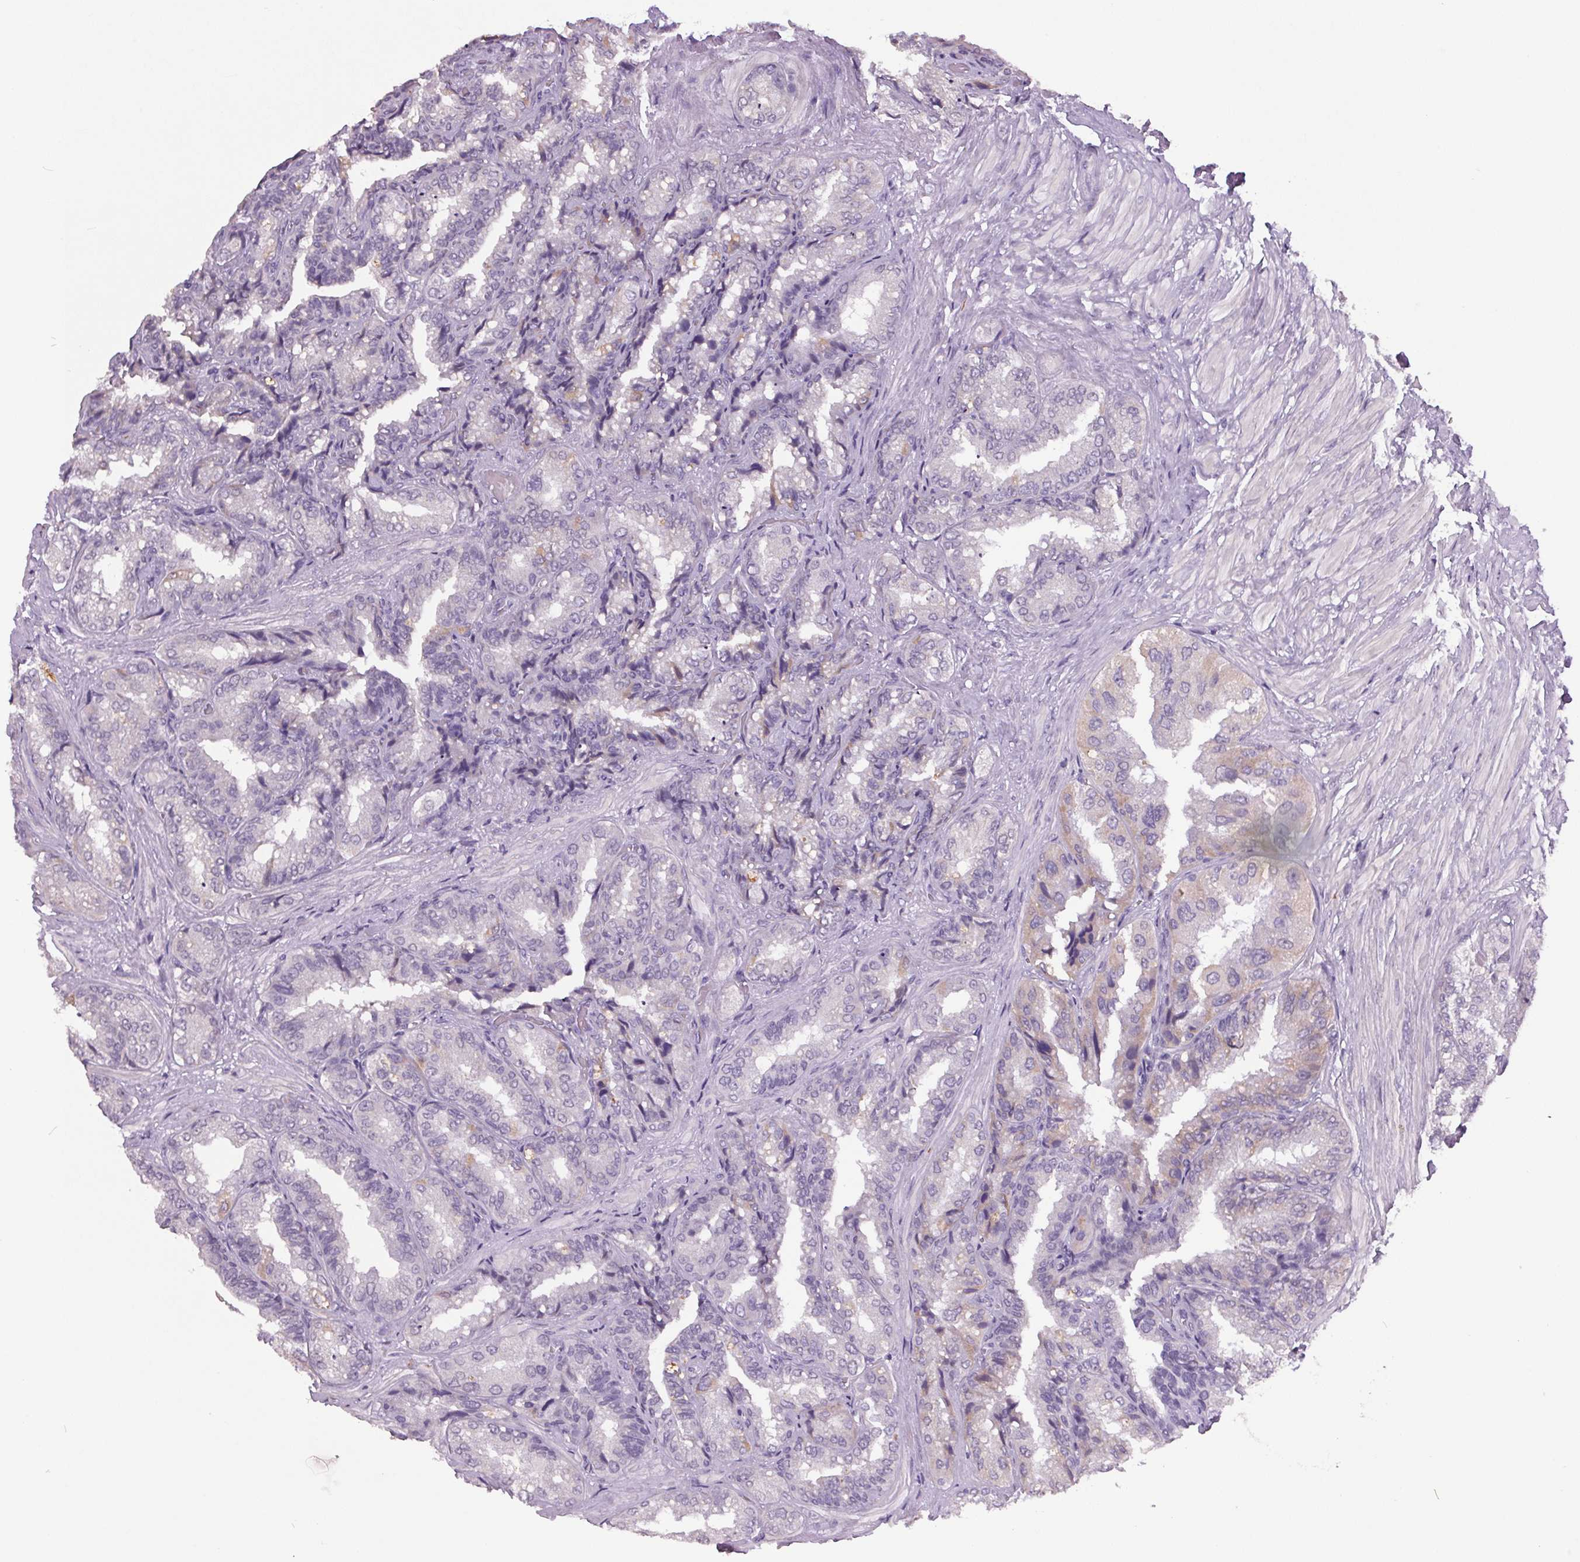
{"staining": {"intensity": "weak", "quantity": "<25%", "location": "cytoplasmic/membranous"}, "tissue": "seminal vesicle", "cell_type": "Glandular cells", "image_type": "normal", "snomed": [{"axis": "morphology", "description": "Normal tissue, NOS"}, {"axis": "topography", "description": "Seminal veicle"}], "caption": "Glandular cells are negative for brown protein staining in normal seminal vesicle. Nuclei are stained in blue.", "gene": "TRDN", "patient": {"sex": "male", "age": 68}}